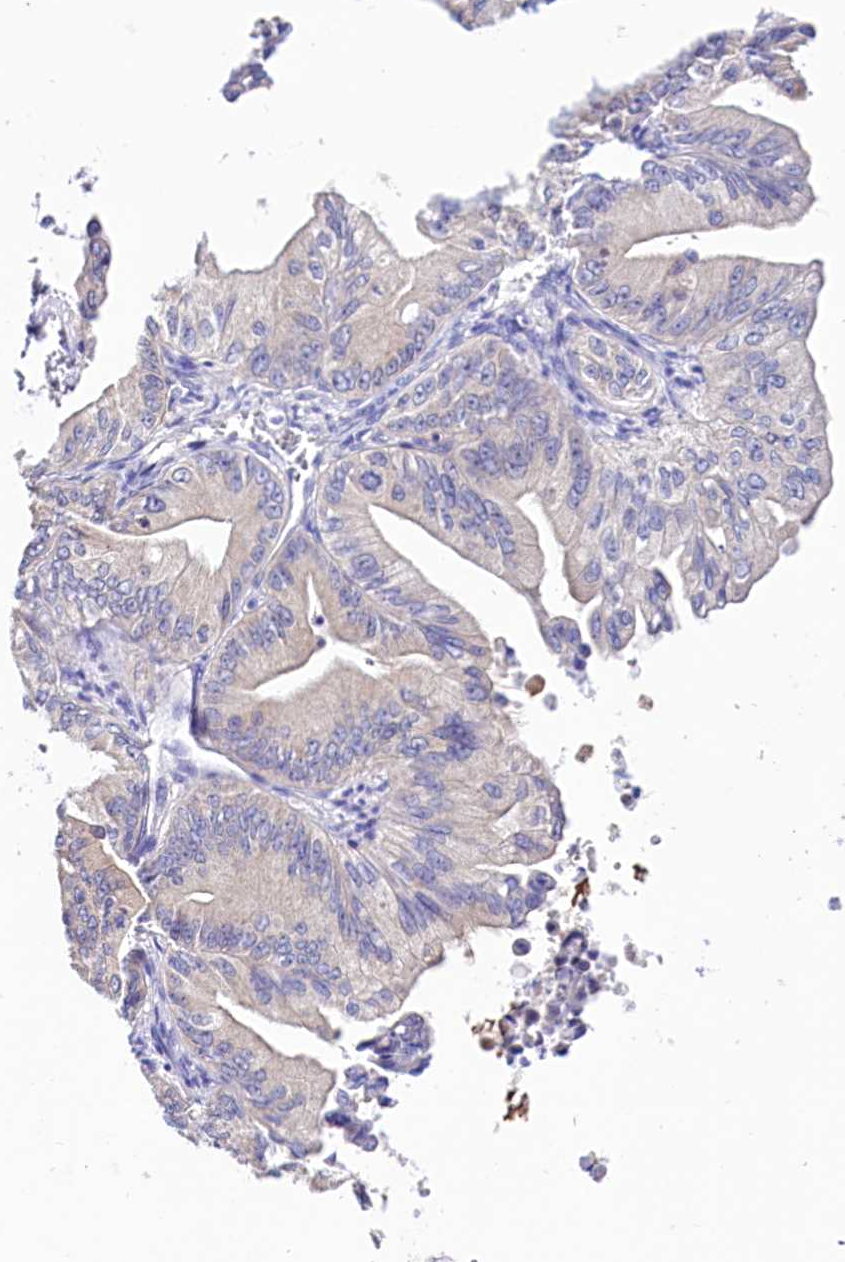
{"staining": {"intensity": "weak", "quantity": "<25%", "location": "cytoplasmic/membranous"}, "tissue": "ovarian cancer", "cell_type": "Tumor cells", "image_type": "cancer", "snomed": [{"axis": "morphology", "description": "Cystadenocarcinoma, mucinous, NOS"}, {"axis": "topography", "description": "Ovary"}], "caption": "High power microscopy histopathology image of an immunohistochemistry histopathology image of ovarian mucinous cystadenocarcinoma, revealing no significant positivity in tumor cells. The staining is performed using DAB (3,3'-diaminobenzidine) brown chromogen with nuclei counter-stained in using hematoxylin.", "gene": "ABHD5", "patient": {"sex": "female", "age": 71}}